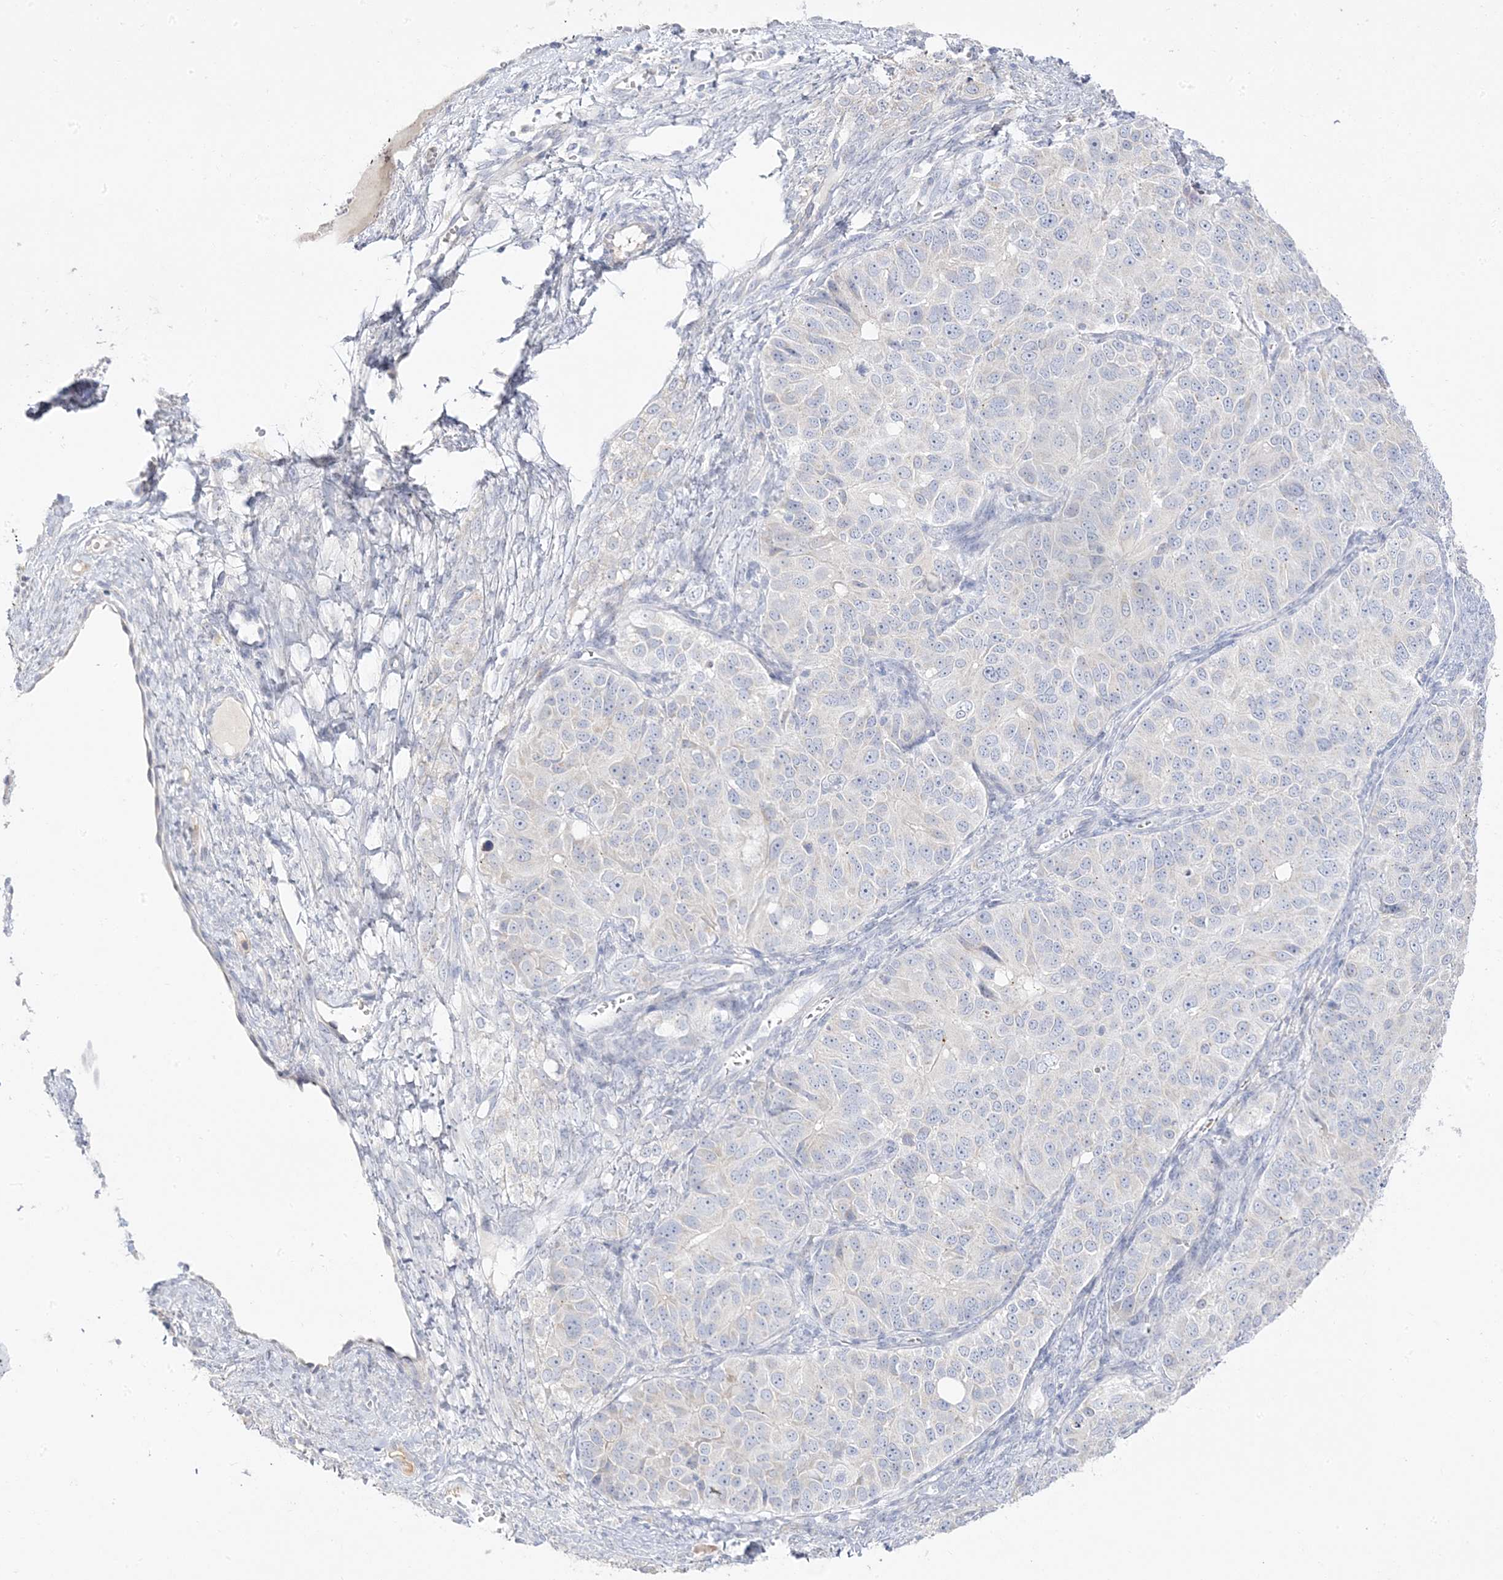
{"staining": {"intensity": "negative", "quantity": "none", "location": "none"}, "tissue": "ovarian cancer", "cell_type": "Tumor cells", "image_type": "cancer", "snomed": [{"axis": "morphology", "description": "Carcinoma, endometroid"}, {"axis": "topography", "description": "Ovary"}], "caption": "Immunohistochemical staining of human ovarian cancer (endometroid carcinoma) exhibits no significant staining in tumor cells. (DAB IHC, high magnification).", "gene": "TRANK1", "patient": {"sex": "female", "age": 51}}